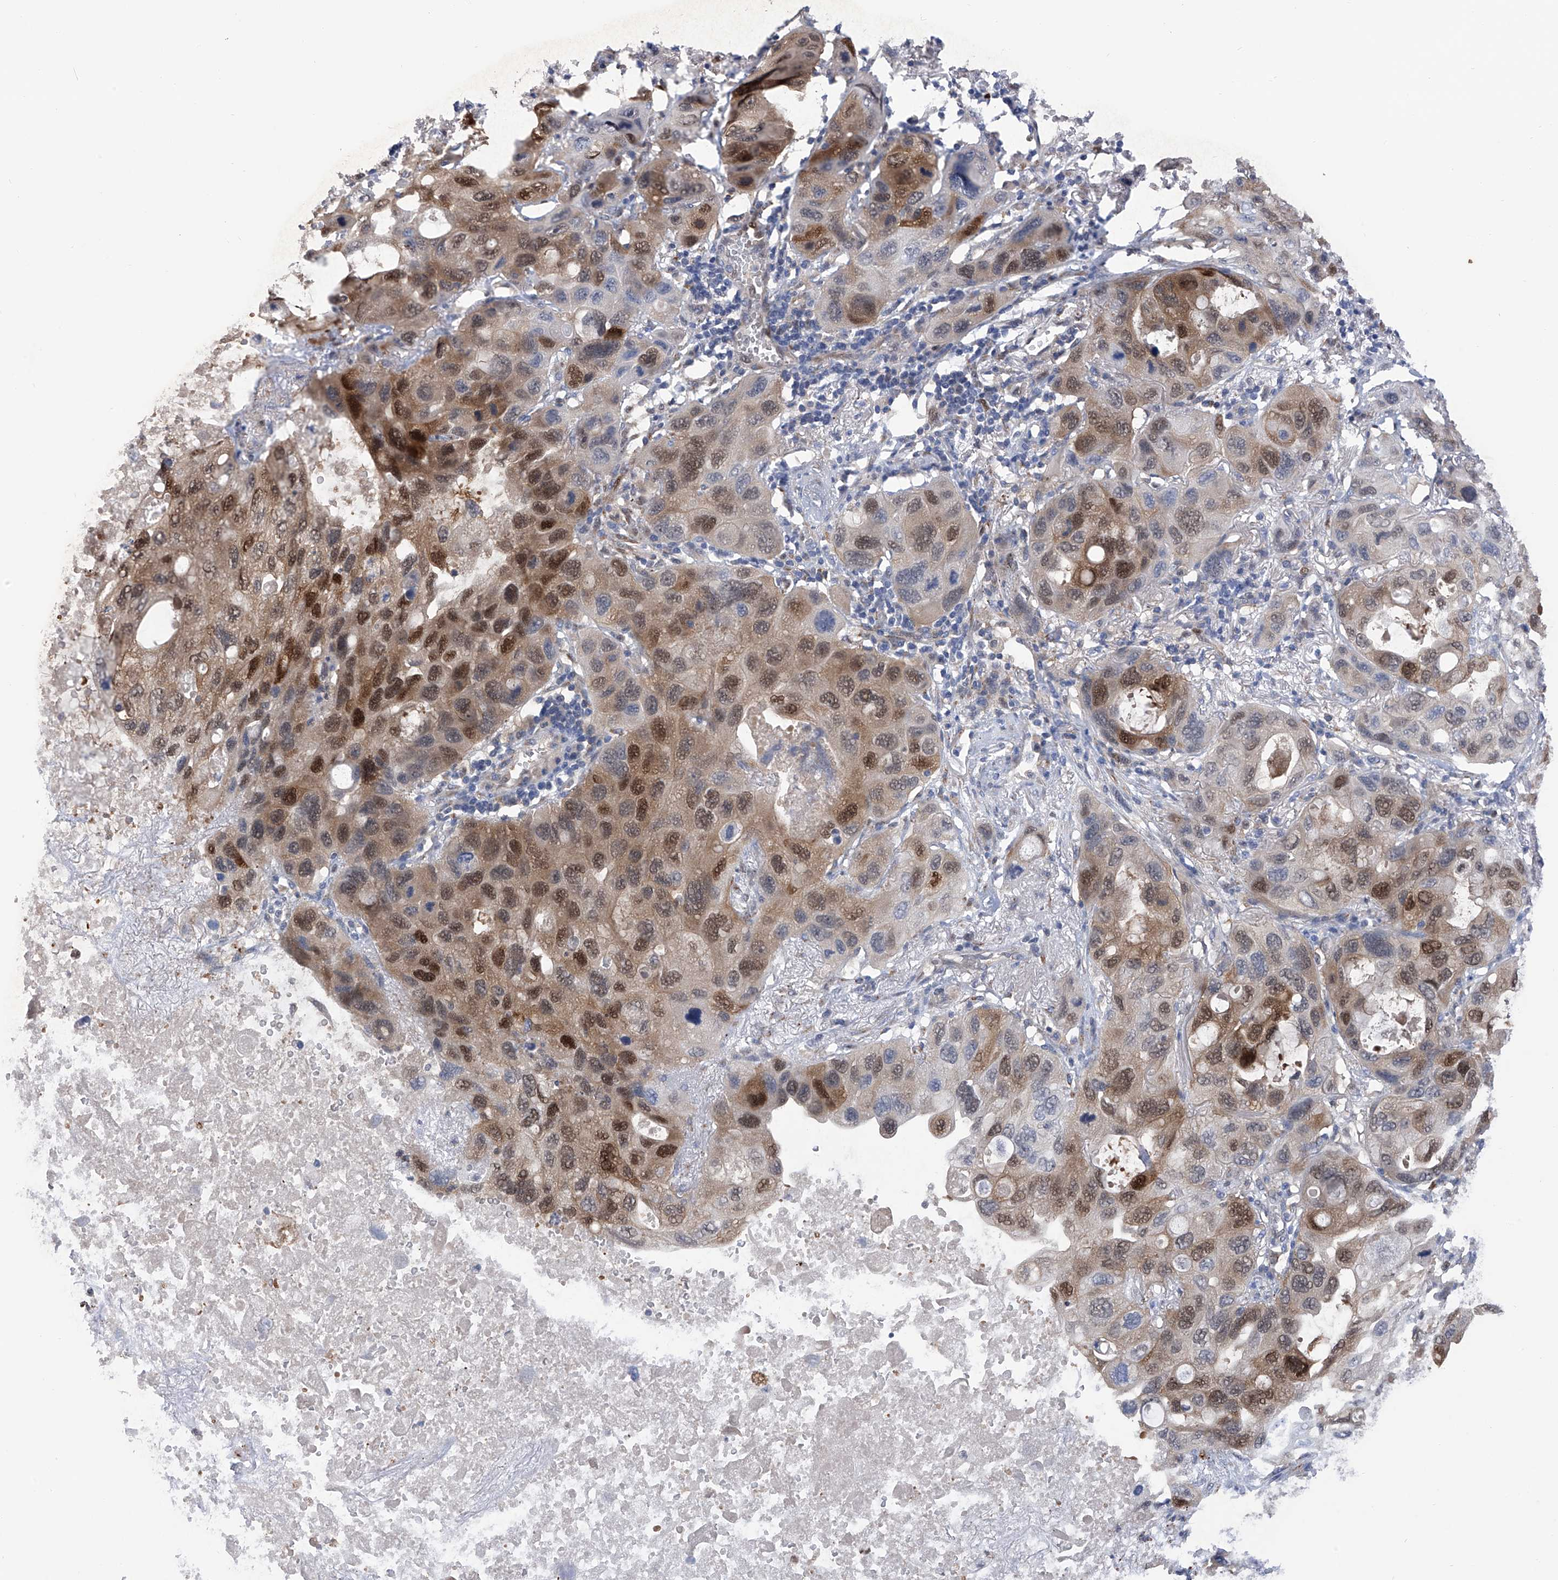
{"staining": {"intensity": "moderate", "quantity": "25%-75%", "location": "cytoplasmic/membranous,nuclear"}, "tissue": "lung cancer", "cell_type": "Tumor cells", "image_type": "cancer", "snomed": [{"axis": "morphology", "description": "Squamous cell carcinoma, NOS"}, {"axis": "topography", "description": "Lung"}], "caption": "About 25%-75% of tumor cells in human lung cancer (squamous cell carcinoma) demonstrate moderate cytoplasmic/membranous and nuclear protein staining as visualized by brown immunohistochemical staining.", "gene": "PHF20", "patient": {"sex": "female", "age": 73}}